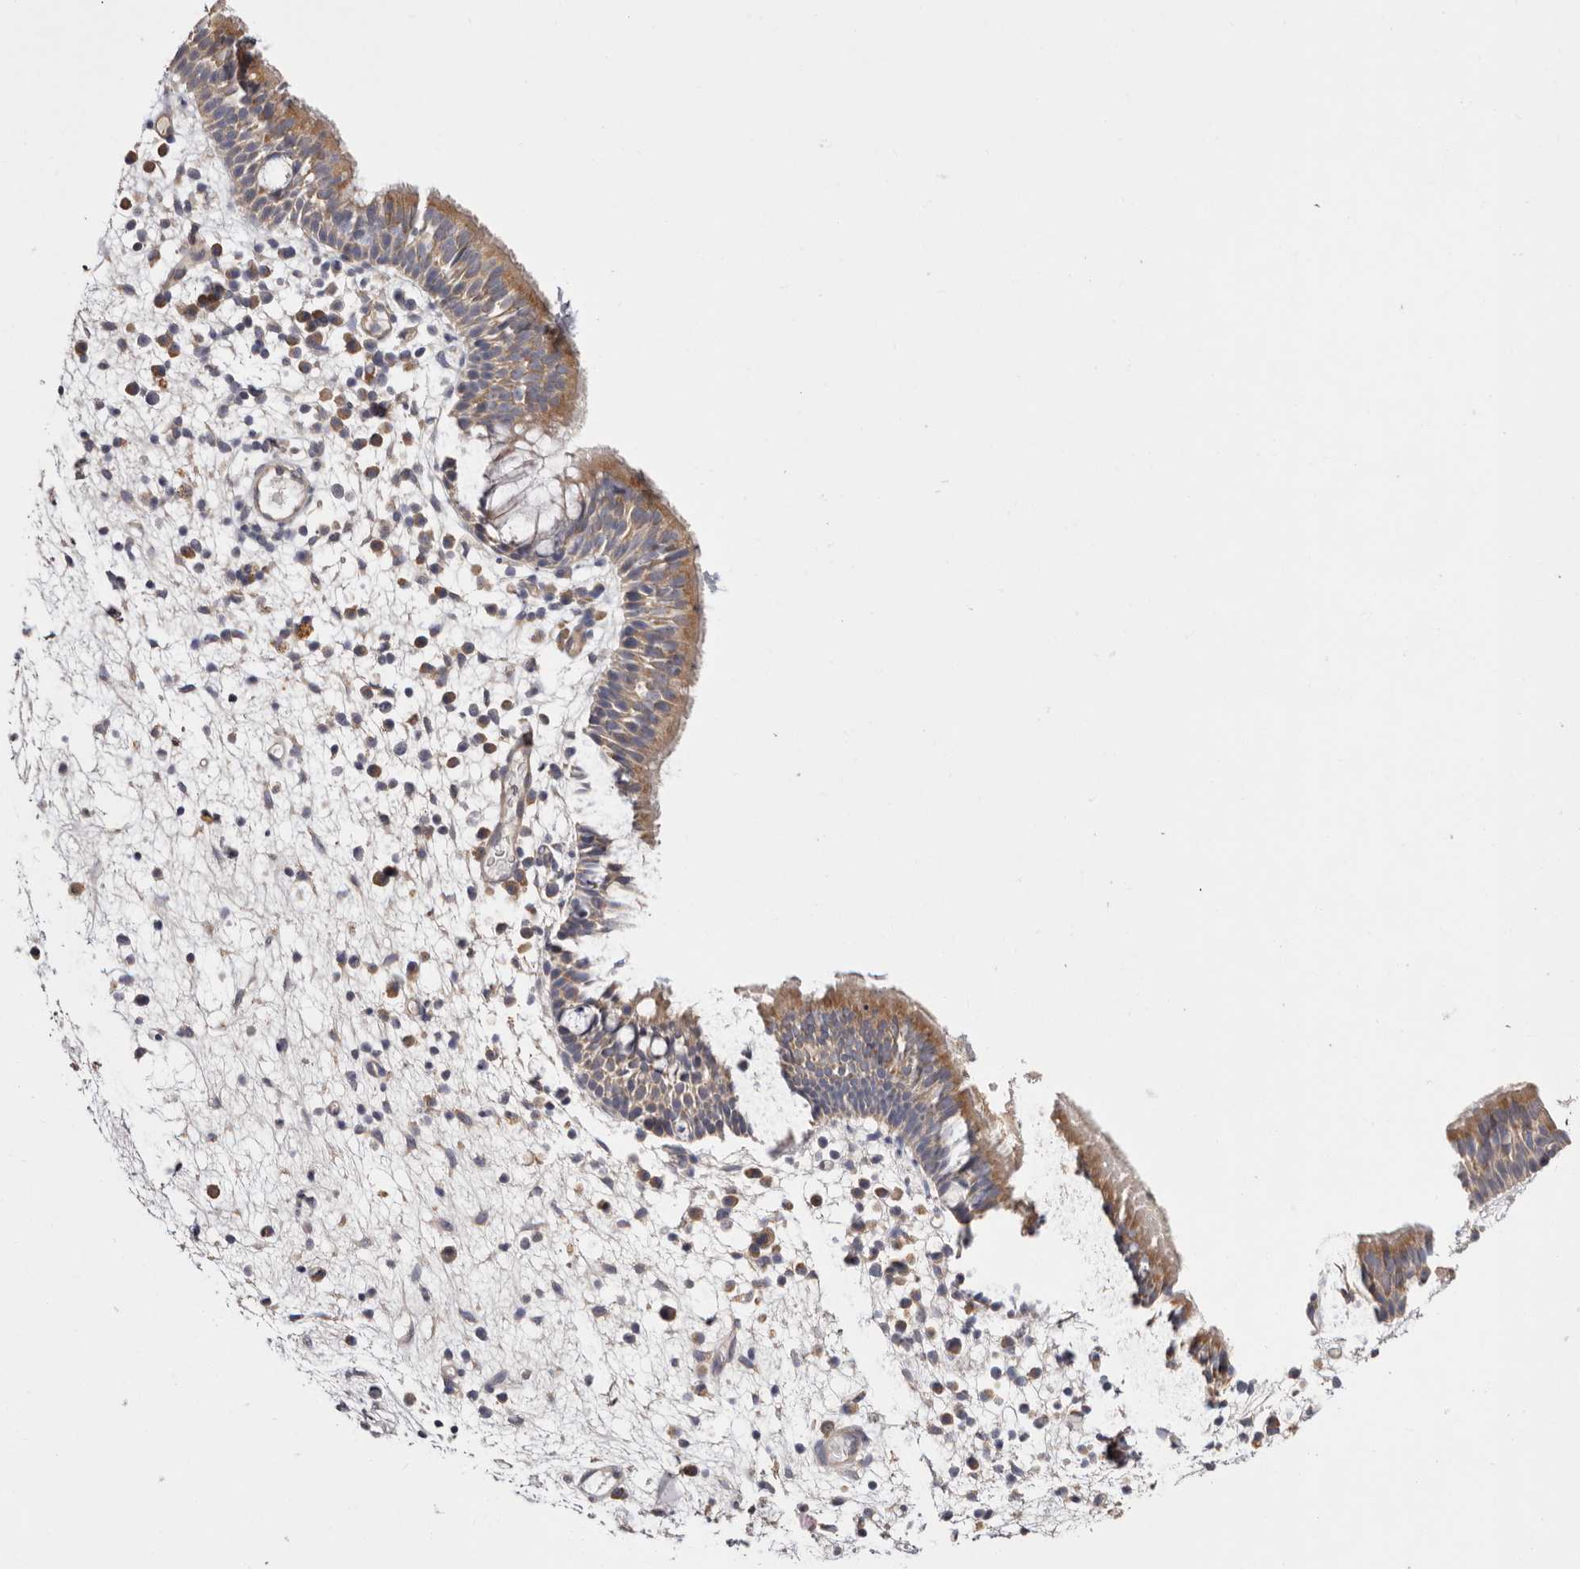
{"staining": {"intensity": "moderate", "quantity": "25%-75%", "location": "cytoplasmic/membranous"}, "tissue": "nasopharynx", "cell_type": "Respiratory epithelial cells", "image_type": "normal", "snomed": [{"axis": "morphology", "description": "Normal tissue, NOS"}, {"axis": "morphology", "description": "Inflammation, NOS"}, {"axis": "morphology", "description": "Malignant melanoma, Metastatic site"}, {"axis": "topography", "description": "Nasopharynx"}], "caption": "Protein expression analysis of normal human nasopharynx reveals moderate cytoplasmic/membranous positivity in about 25%-75% of respiratory epithelial cells. The staining was performed using DAB, with brown indicating positive protein expression. Nuclei are stained blue with hematoxylin.", "gene": "FAM167B", "patient": {"sex": "male", "age": 70}}